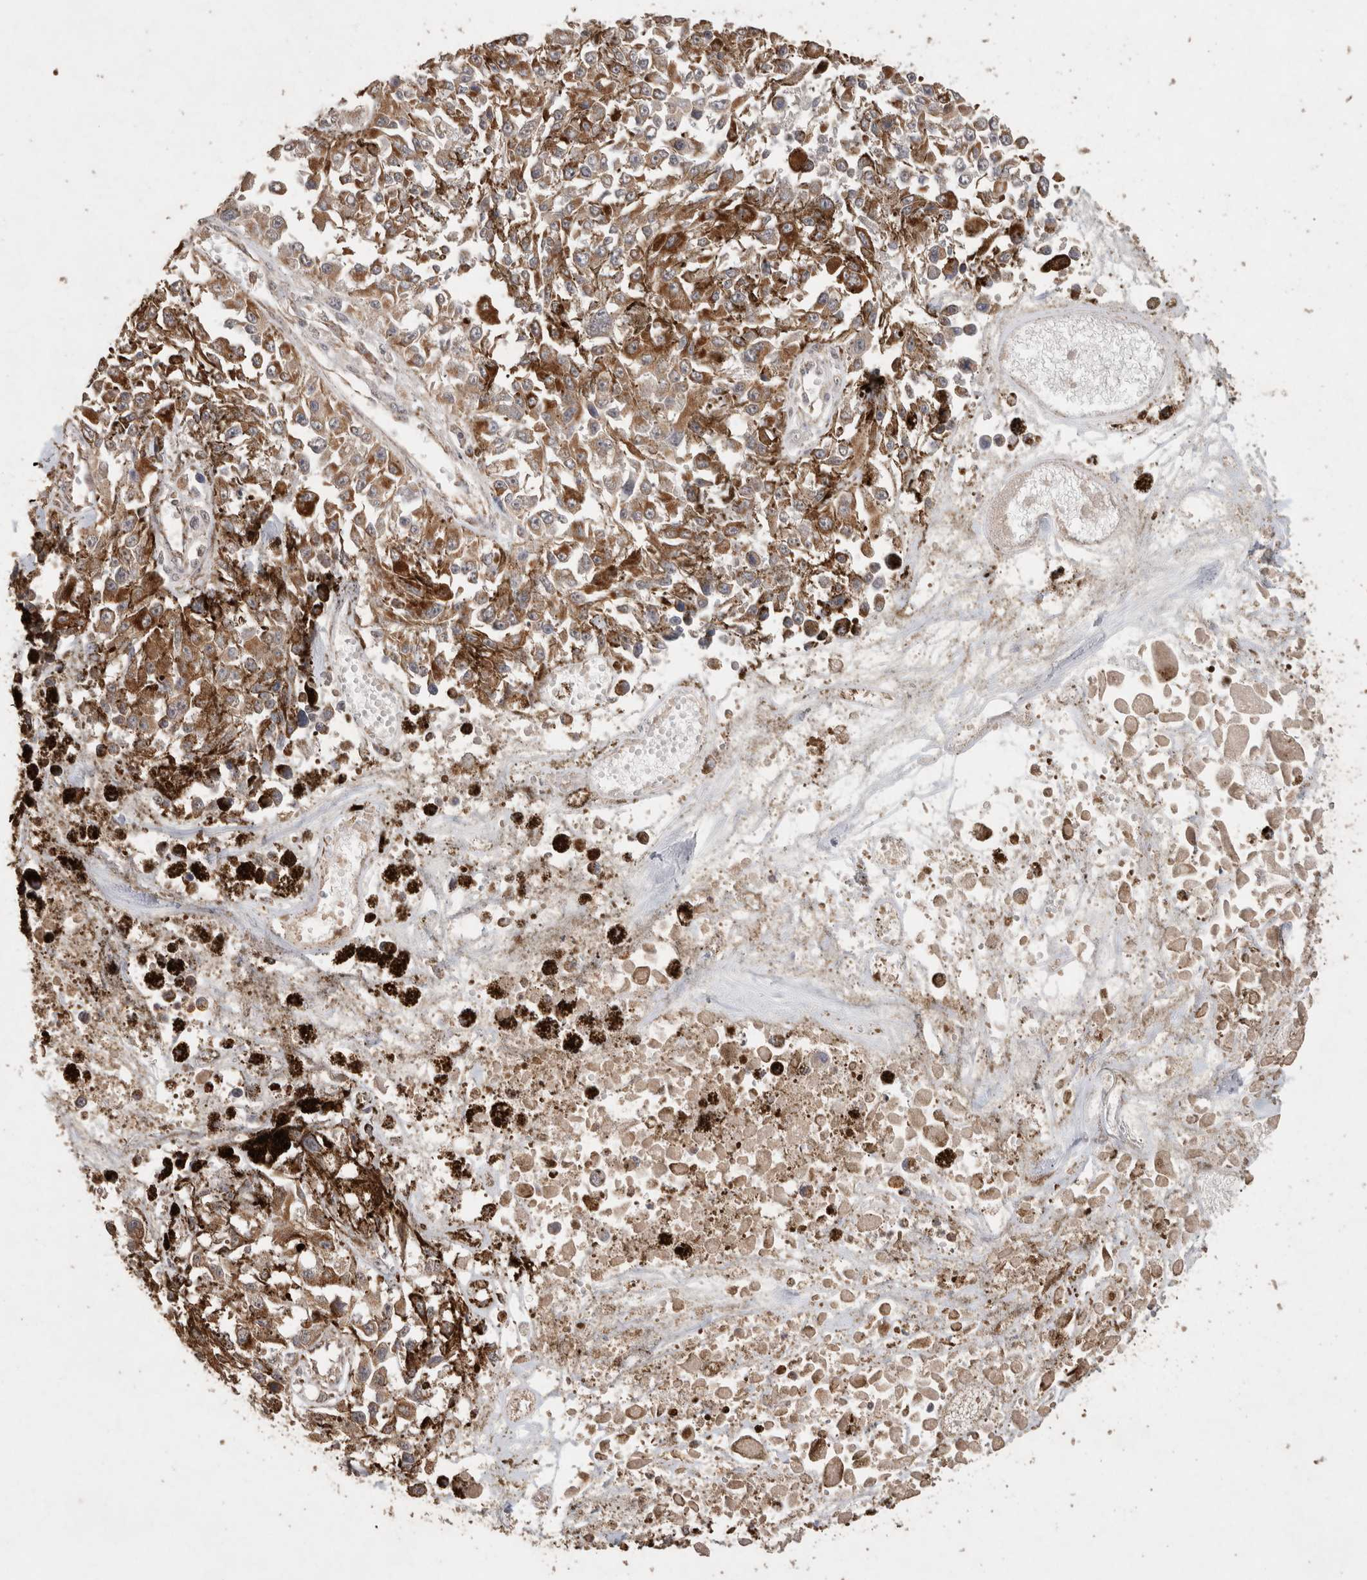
{"staining": {"intensity": "moderate", "quantity": ">75%", "location": "cytoplasmic/membranous"}, "tissue": "melanoma", "cell_type": "Tumor cells", "image_type": "cancer", "snomed": [{"axis": "morphology", "description": "Malignant melanoma, Metastatic site"}, {"axis": "topography", "description": "Lymph node"}], "caption": "A histopathology image of human malignant melanoma (metastatic site) stained for a protein reveals moderate cytoplasmic/membranous brown staining in tumor cells.", "gene": "ACADM", "patient": {"sex": "male", "age": 59}}